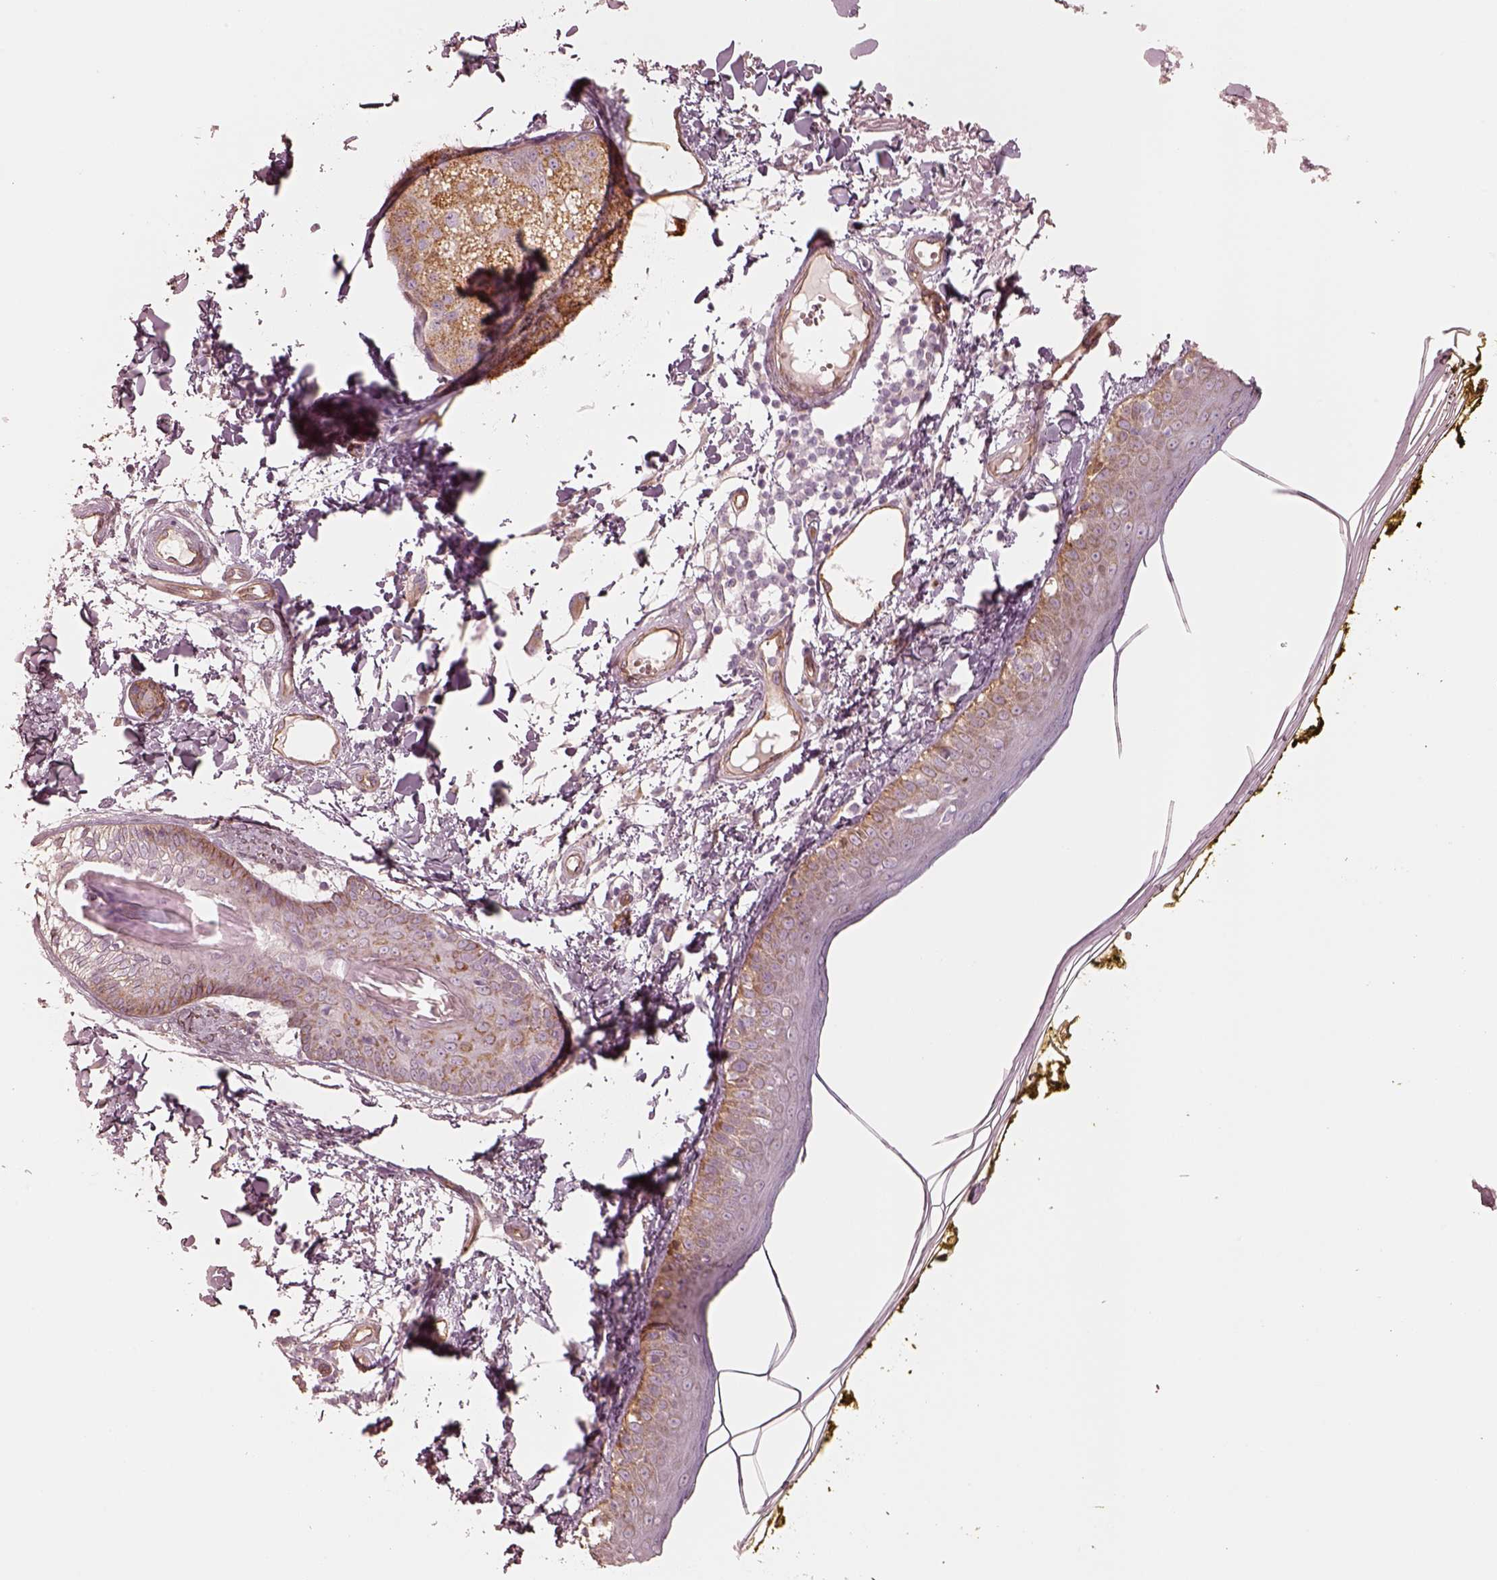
{"staining": {"intensity": "negative", "quantity": "none", "location": "none"}, "tissue": "skin", "cell_type": "Fibroblasts", "image_type": "normal", "snomed": [{"axis": "morphology", "description": "Normal tissue, NOS"}, {"axis": "topography", "description": "Skin"}], "caption": "Protein analysis of normal skin demonstrates no significant staining in fibroblasts.", "gene": "CRYM", "patient": {"sex": "male", "age": 76}}